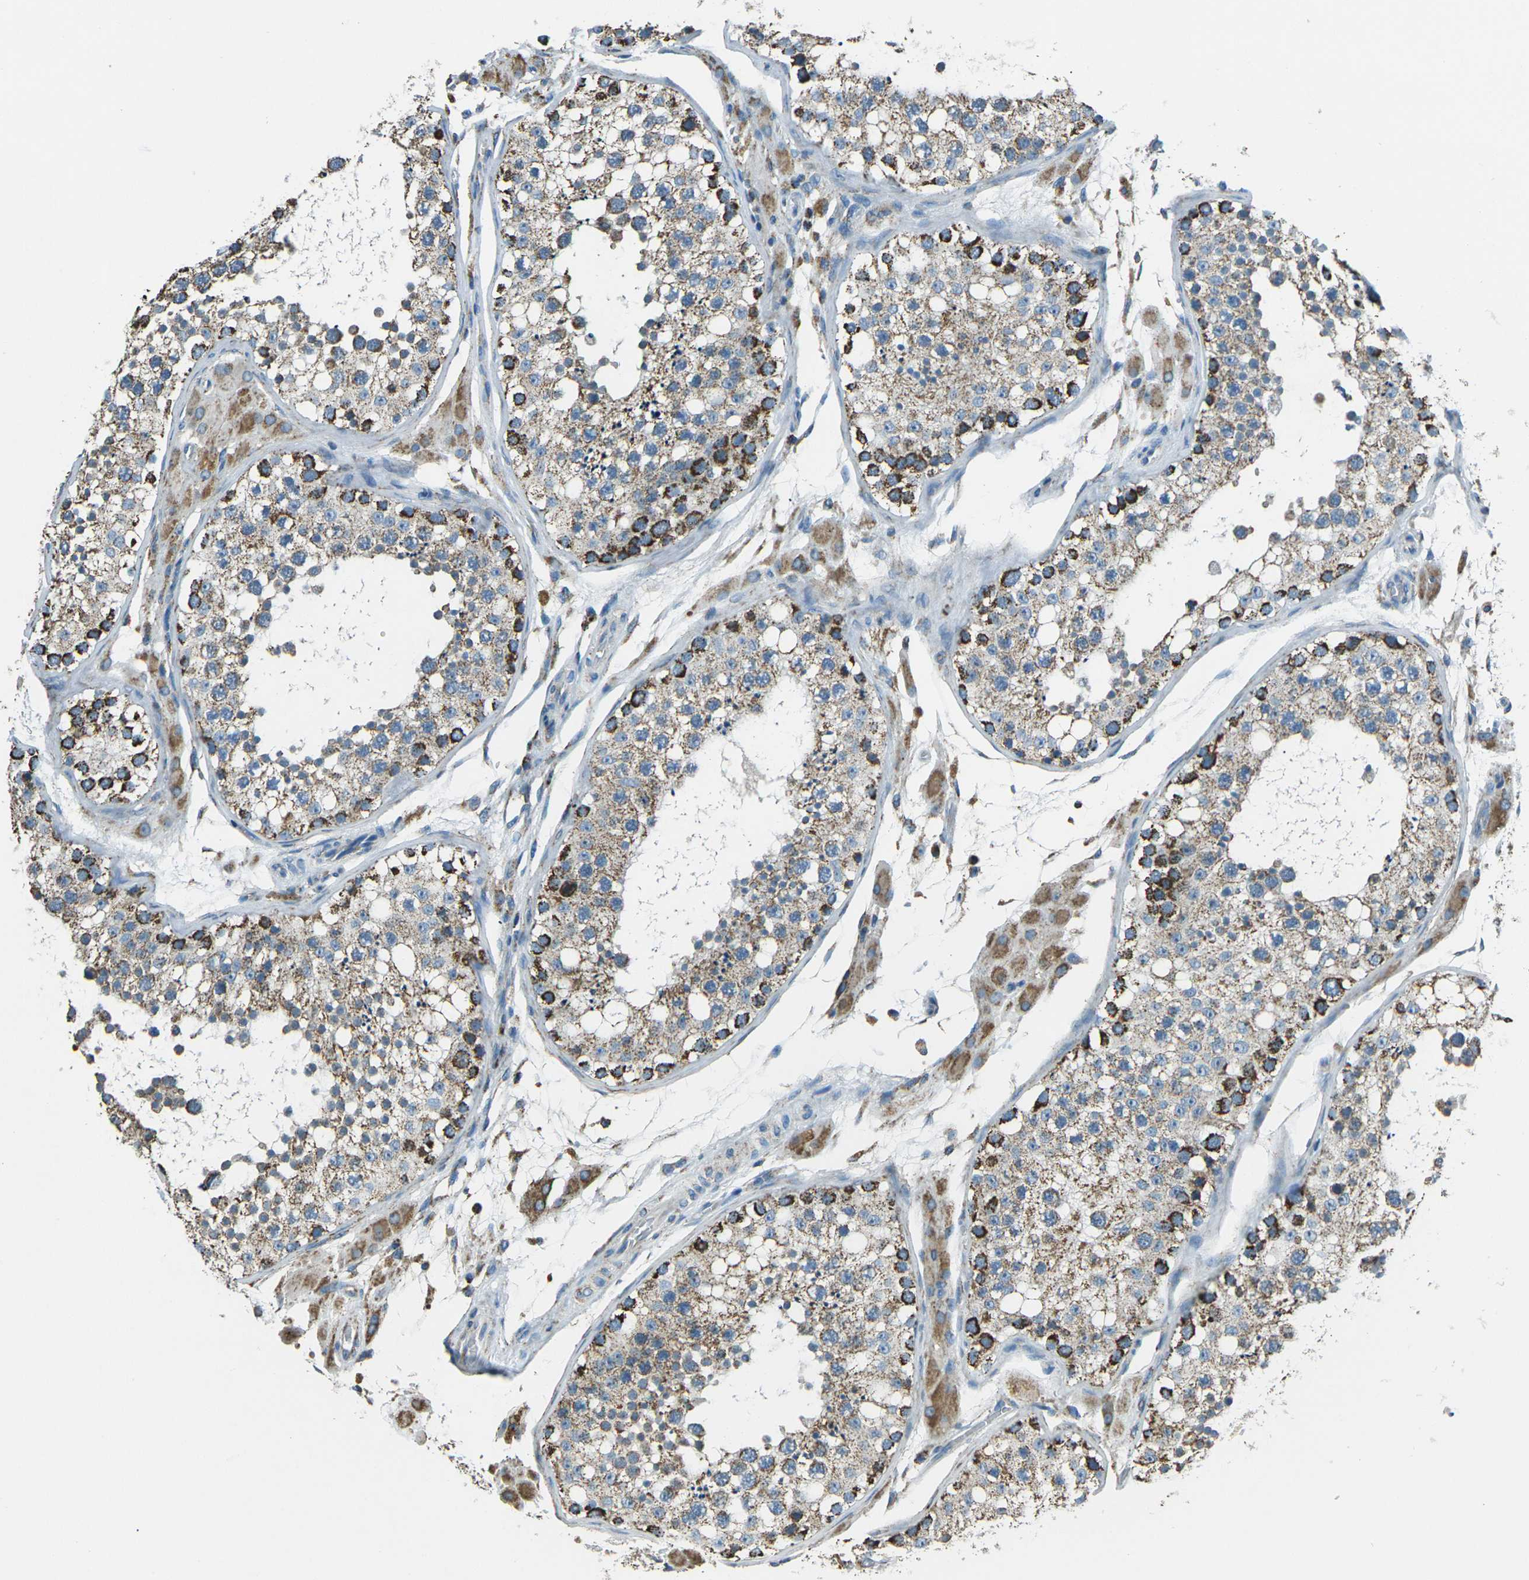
{"staining": {"intensity": "strong", "quantity": "25%-75%", "location": "cytoplasmic/membranous"}, "tissue": "testis", "cell_type": "Cells in seminiferous ducts", "image_type": "normal", "snomed": [{"axis": "morphology", "description": "Normal tissue, NOS"}, {"axis": "topography", "description": "Testis"}], "caption": "Testis stained with a brown dye demonstrates strong cytoplasmic/membranous positive staining in about 25%-75% of cells in seminiferous ducts.", "gene": "IRF3", "patient": {"sex": "male", "age": 26}}